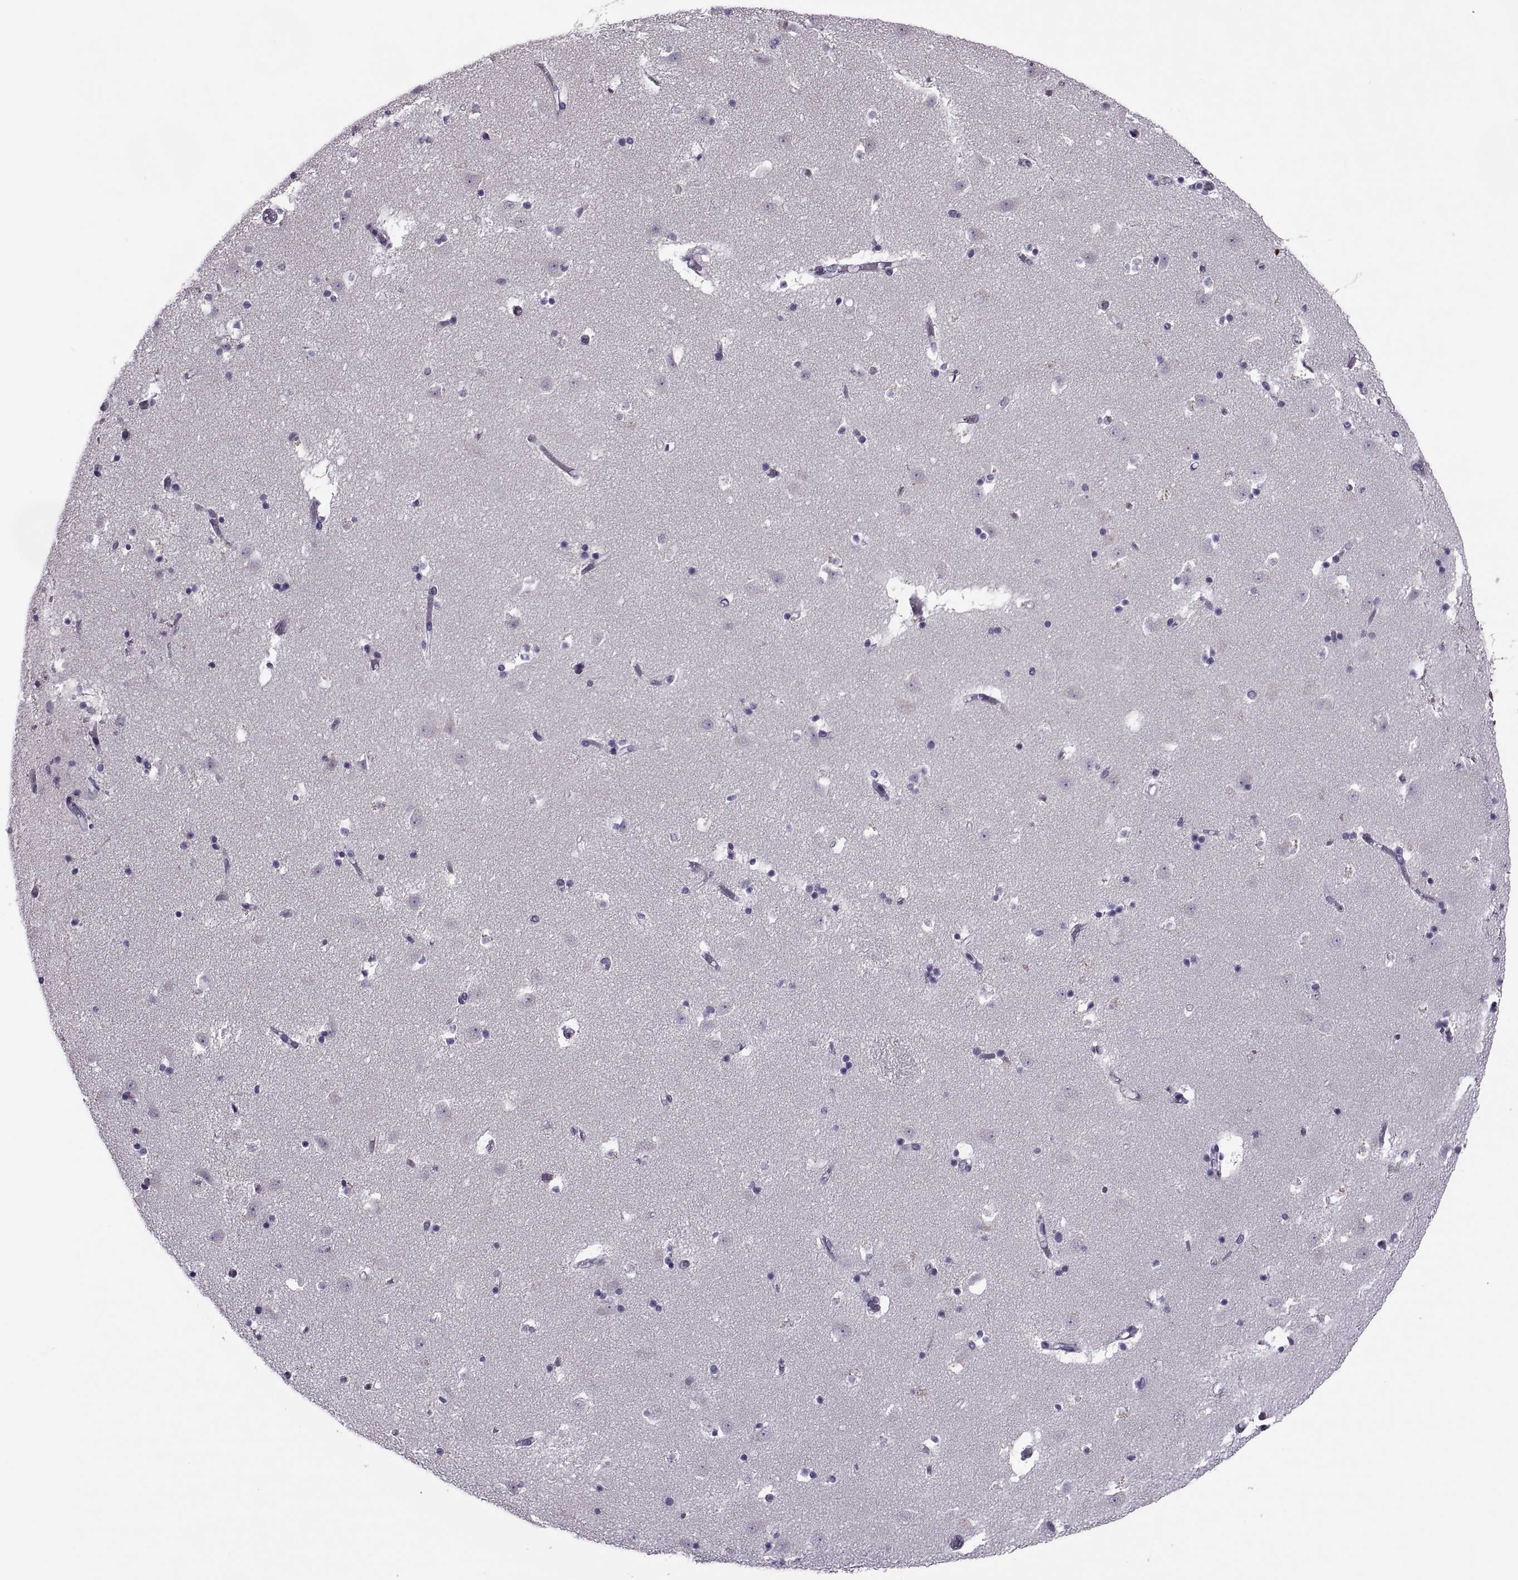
{"staining": {"intensity": "negative", "quantity": "none", "location": "none"}, "tissue": "caudate", "cell_type": "Glial cells", "image_type": "normal", "snomed": [{"axis": "morphology", "description": "Normal tissue, NOS"}, {"axis": "topography", "description": "Lateral ventricle wall"}], "caption": "IHC photomicrograph of normal human caudate stained for a protein (brown), which displays no staining in glial cells. (Immunohistochemistry (ihc), brightfield microscopy, high magnification).", "gene": "MAGEB1", "patient": {"sex": "female", "age": 42}}